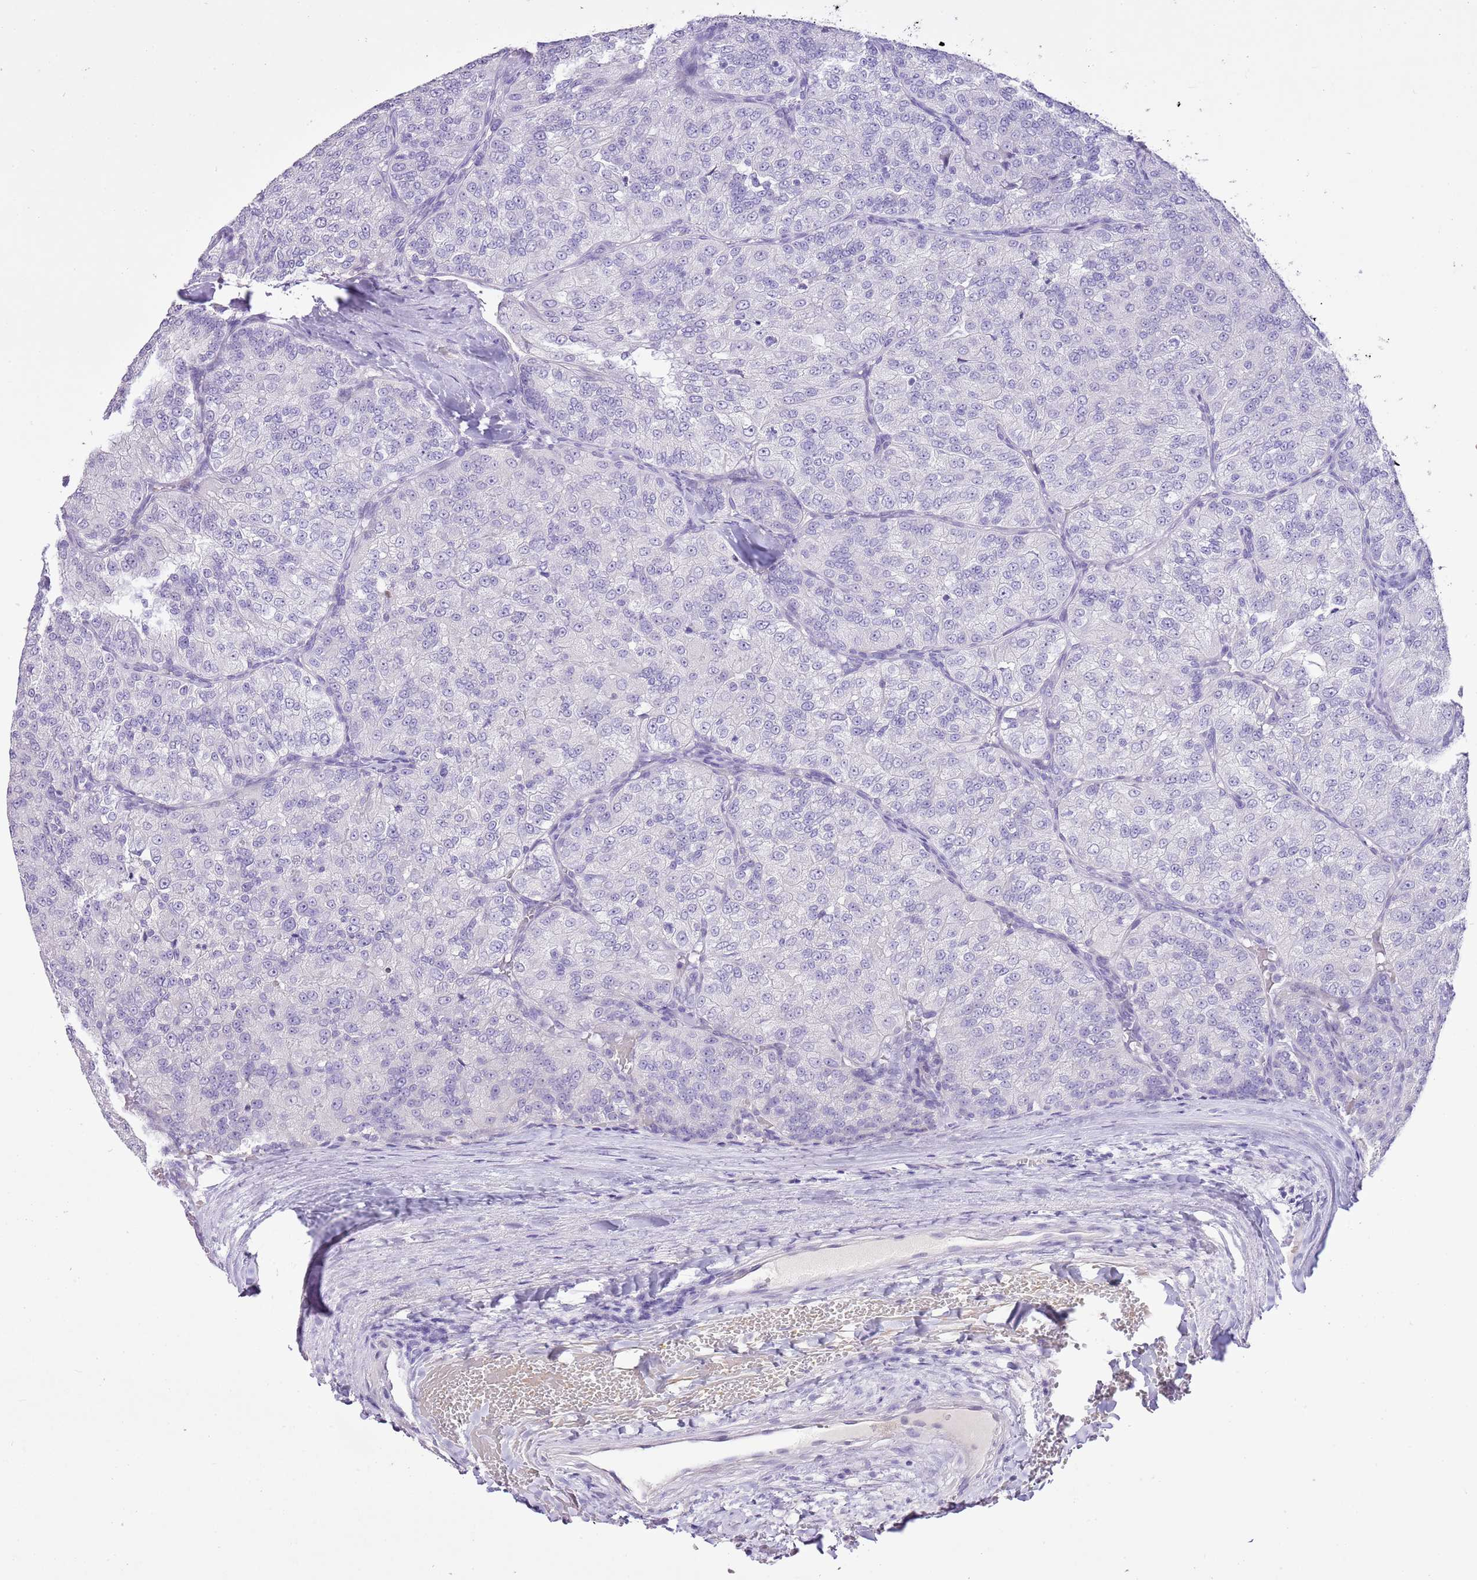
{"staining": {"intensity": "negative", "quantity": "none", "location": "none"}, "tissue": "renal cancer", "cell_type": "Tumor cells", "image_type": "cancer", "snomed": [{"axis": "morphology", "description": "Adenocarcinoma, NOS"}, {"axis": "topography", "description": "Kidney"}], "caption": "This micrograph is of adenocarcinoma (renal) stained with immunohistochemistry to label a protein in brown with the nuclei are counter-stained blue. There is no expression in tumor cells.", "gene": "XPO7", "patient": {"sex": "female", "age": 63}}